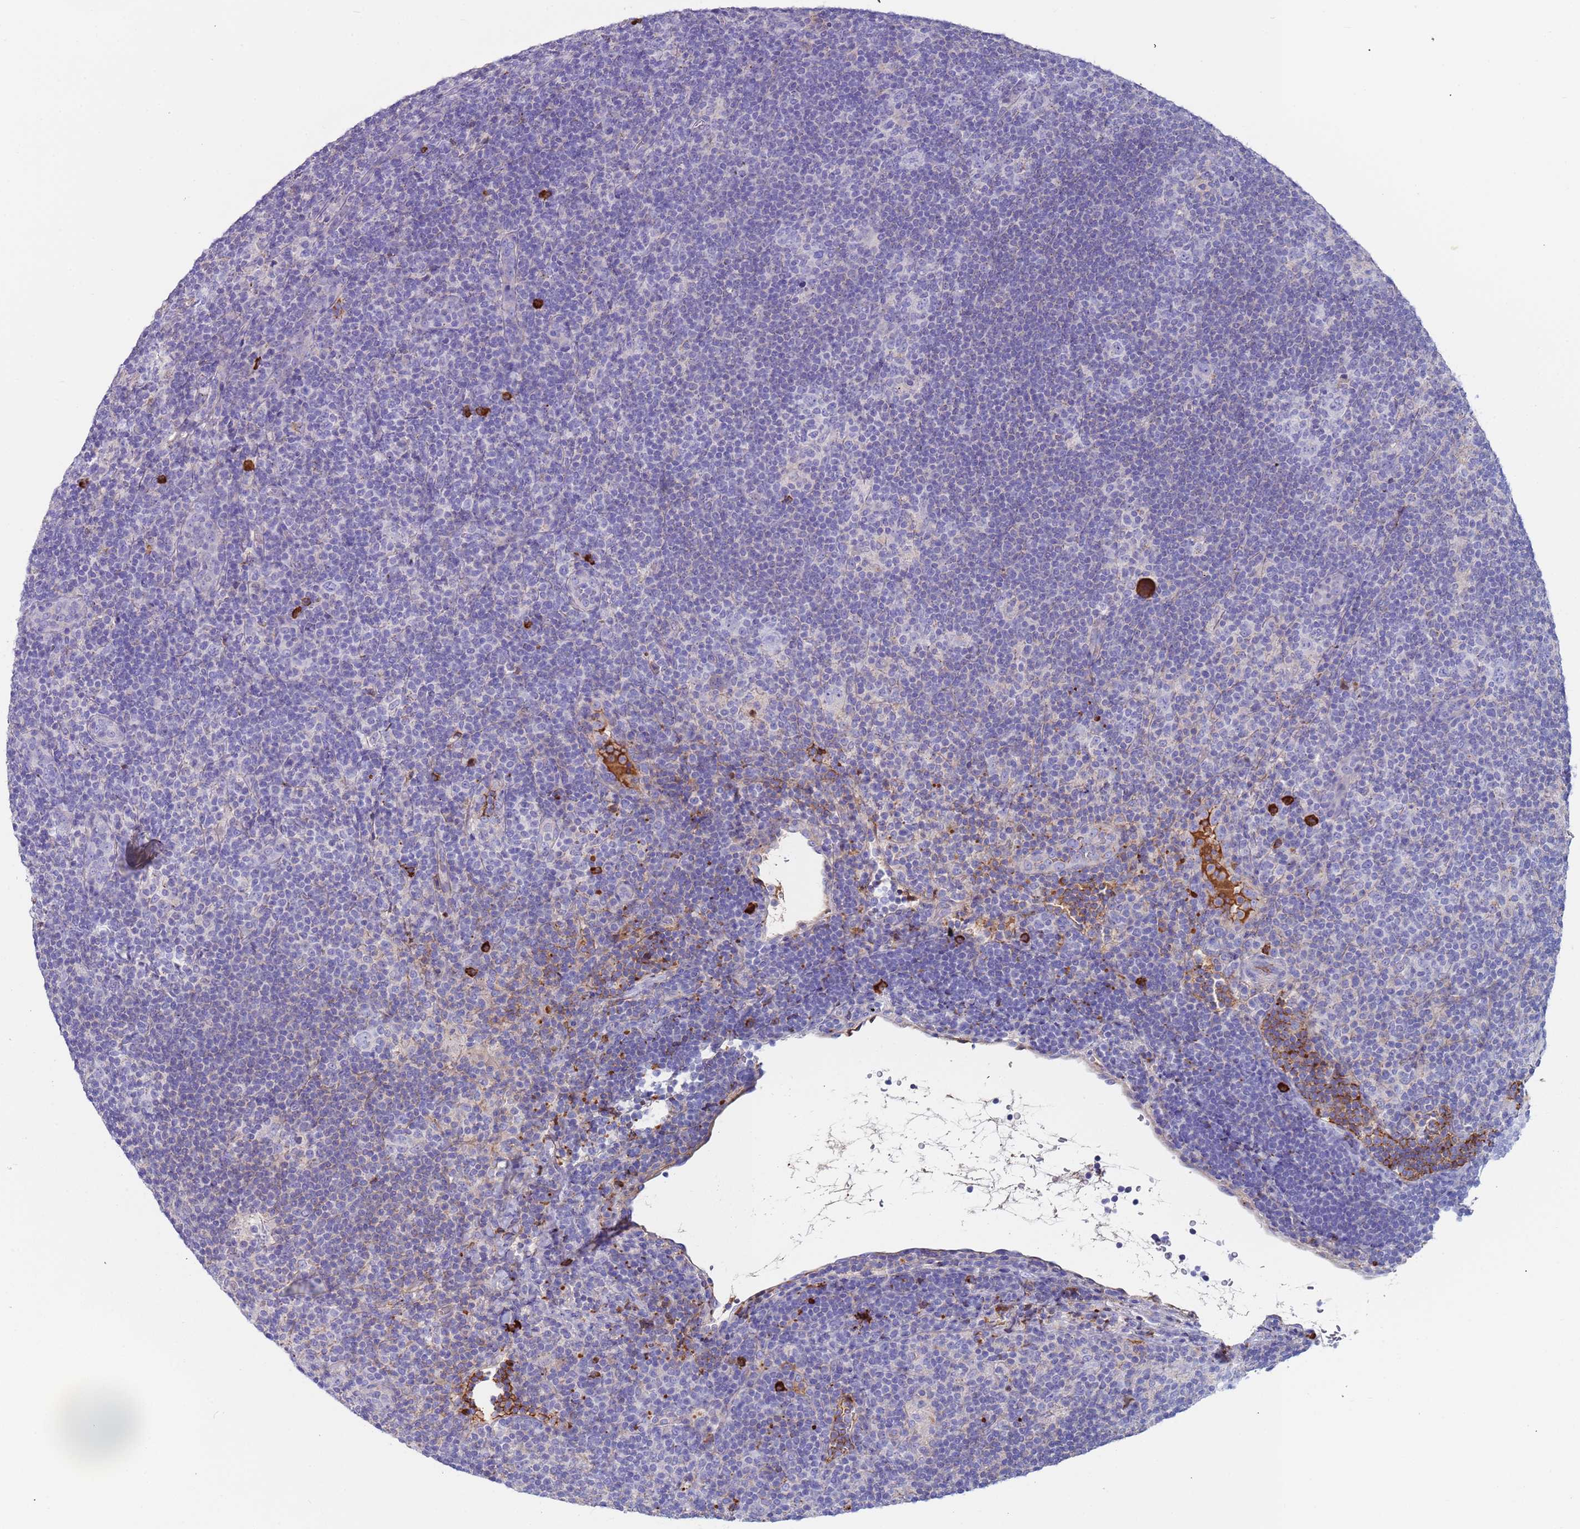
{"staining": {"intensity": "negative", "quantity": "none", "location": "none"}, "tissue": "lymphoma", "cell_type": "Tumor cells", "image_type": "cancer", "snomed": [{"axis": "morphology", "description": "Hodgkin's disease, NOS"}, {"axis": "topography", "description": "Lymph node"}], "caption": "An immunohistochemistry micrograph of lymphoma is shown. There is no staining in tumor cells of lymphoma.", "gene": "CYSLTR2", "patient": {"sex": "female", "age": 57}}